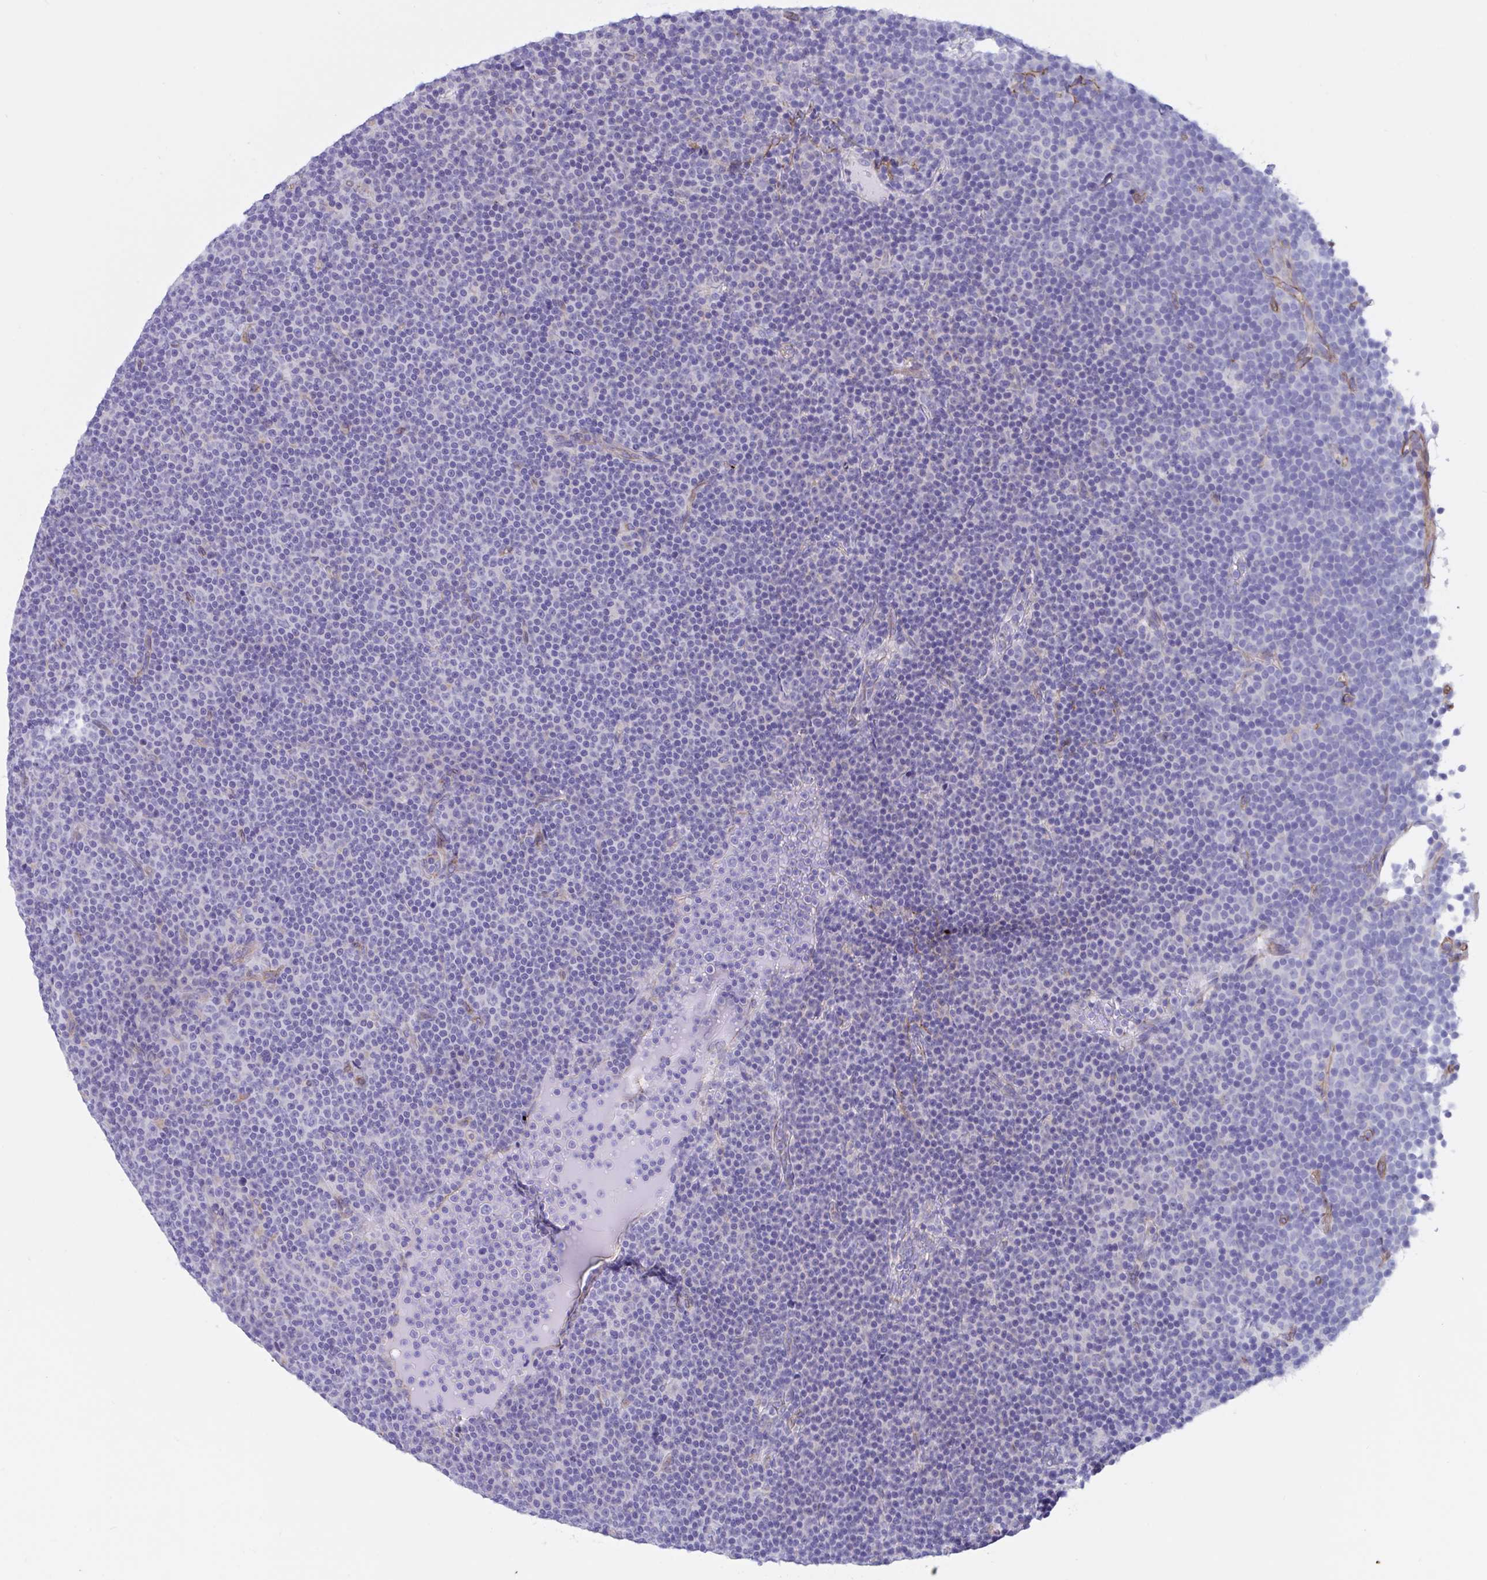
{"staining": {"intensity": "negative", "quantity": "none", "location": "none"}, "tissue": "lymphoma", "cell_type": "Tumor cells", "image_type": "cancer", "snomed": [{"axis": "morphology", "description": "Malignant lymphoma, non-Hodgkin's type, Low grade"}, {"axis": "topography", "description": "Lymph node"}], "caption": "This is an immunohistochemistry image of human malignant lymphoma, non-Hodgkin's type (low-grade). There is no expression in tumor cells.", "gene": "RPL22L1", "patient": {"sex": "female", "age": 67}}